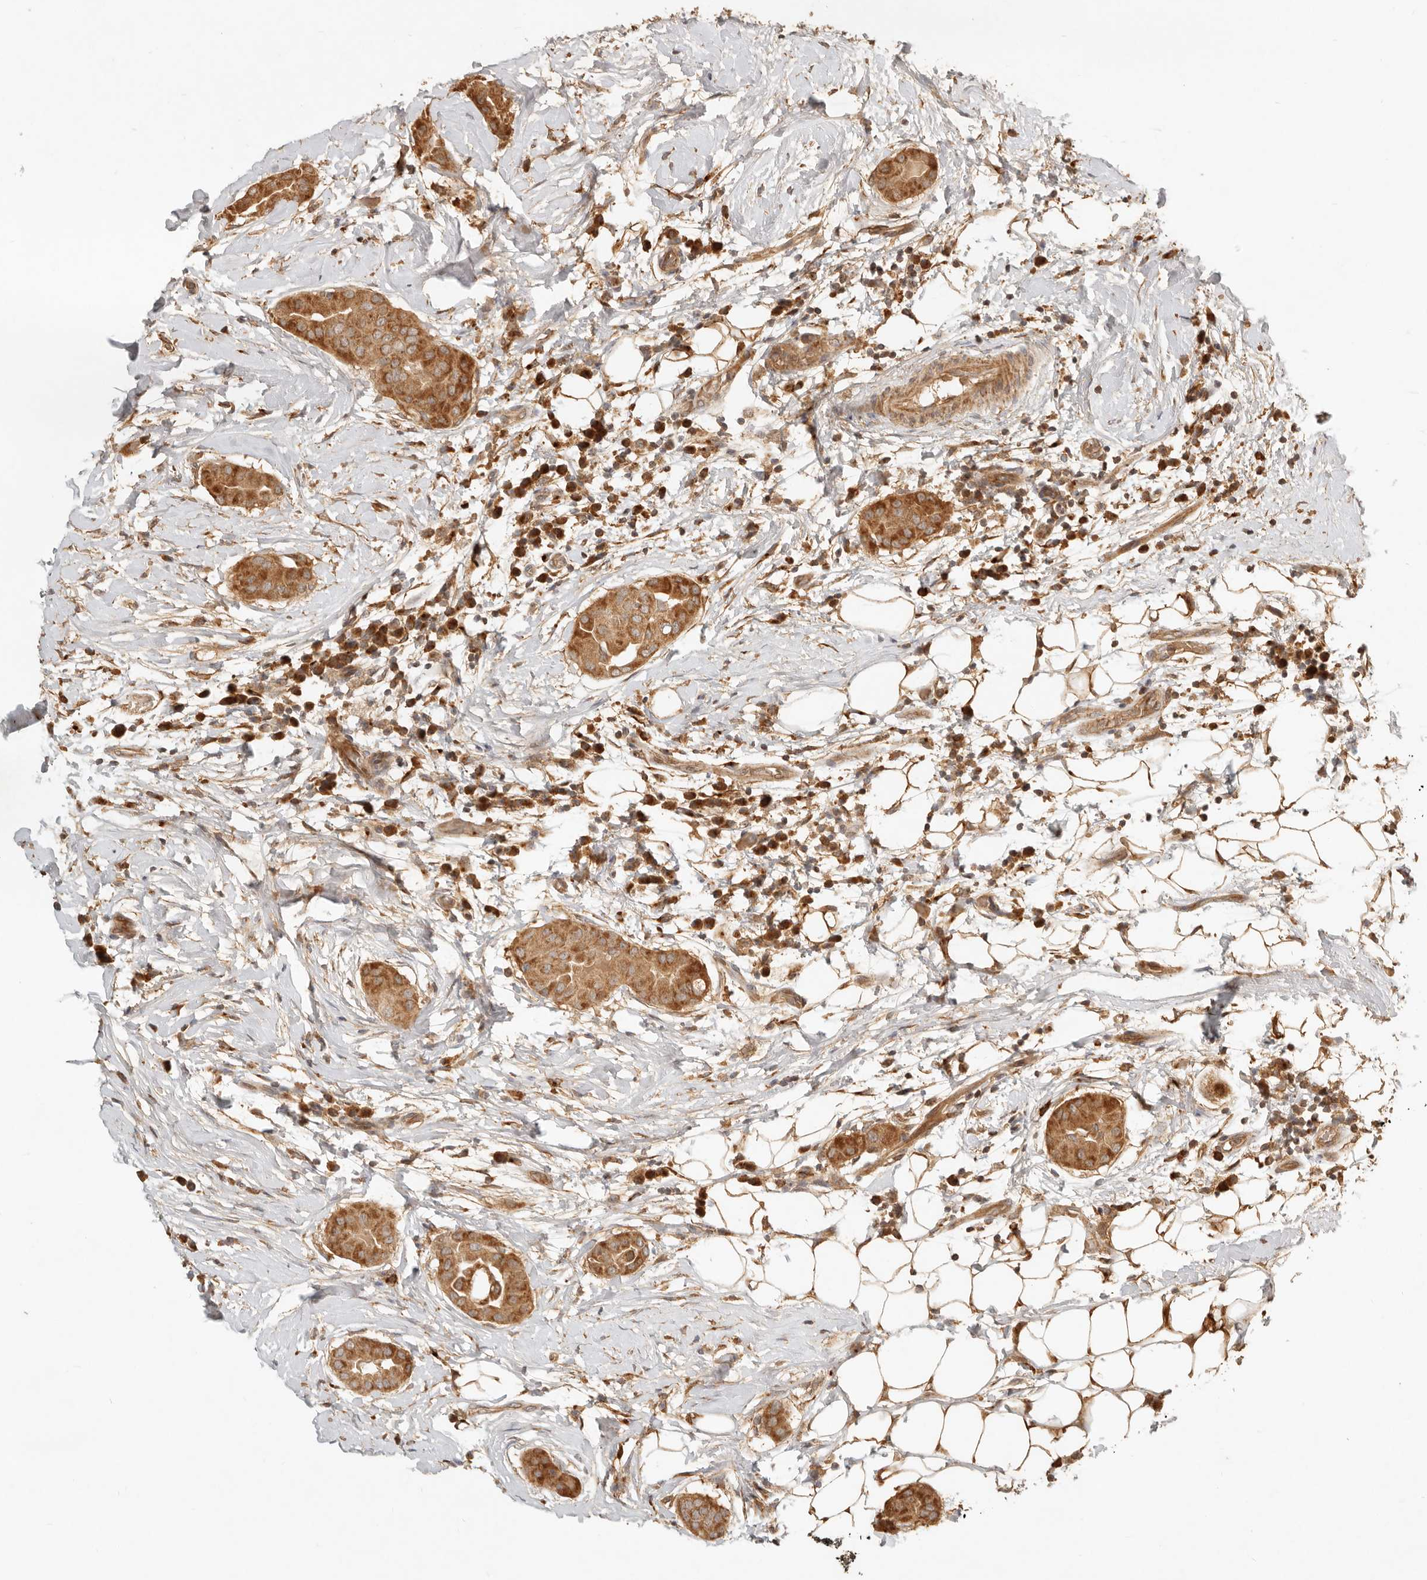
{"staining": {"intensity": "moderate", "quantity": ">75%", "location": "cytoplasmic/membranous"}, "tissue": "thyroid cancer", "cell_type": "Tumor cells", "image_type": "cancer", "snomed": [{"axis": "morphology", "description": "Papillary adenocarcinoma, NOS"}, {"axis": "topography", "description": "Thyroid gland"}], "caption": "A brown stain shows moderate cytoplasmic/membranous positivity of a protein in human thyroid cancer tumor cells.", "gene": "CLEC4C", "patient": {"sex": "male", "age": 33}}